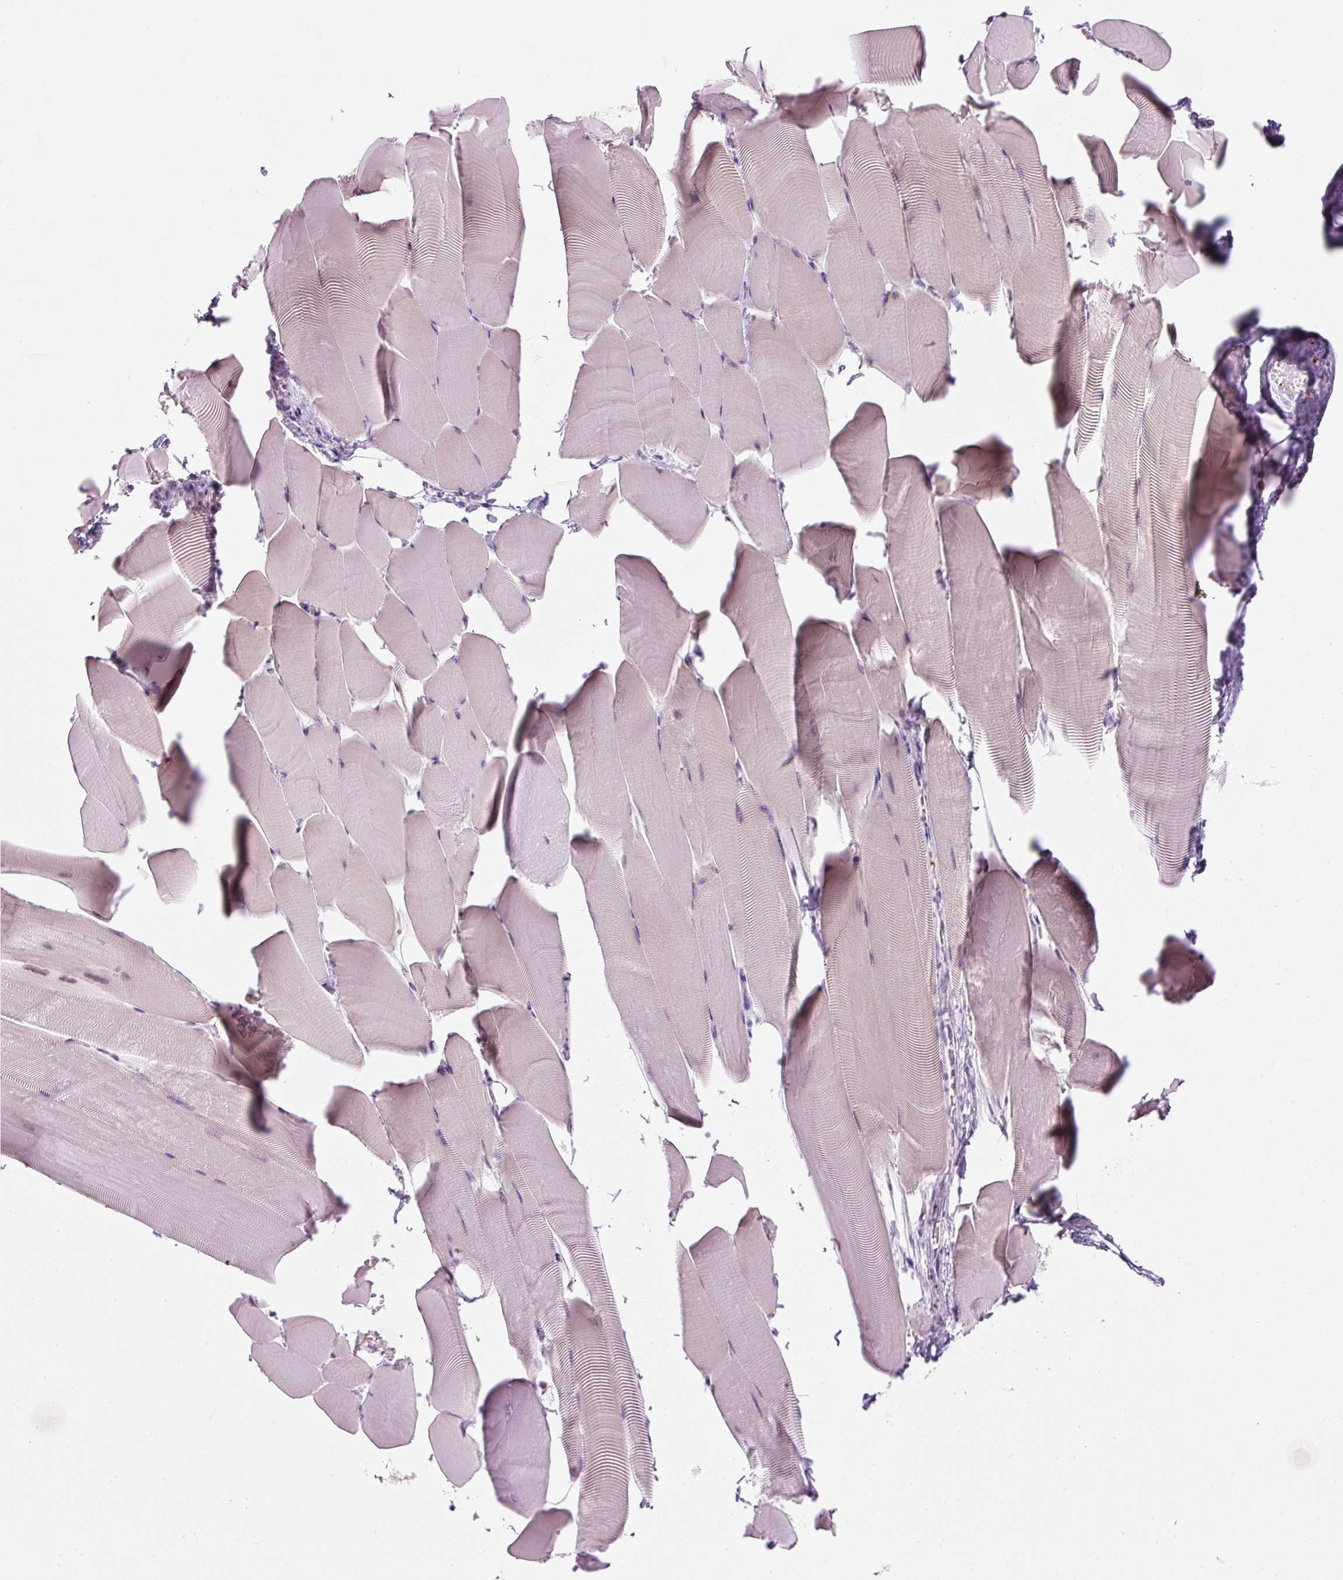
{"staining": {"intensity": "negative", "quantity": "none", "location": "none"}, "tissue": "skeletal muscle", "cell_type": "Myocytes", "image_type": "normal", "snomed": [{"axis": "morphology", "description": "Normal tissue, NOS"}, {"axis": "topography", "description": "Skeletal muscle"}], "caption": "IHC image of benign skeletal muscle: skeletal muscle stained with DAB shows no significant protein positivity in myocytes. The staining was performed using DAB (3,3'-diaminobenzidine) to visualize the protein expression in brown, while the nuclei were stained in blue with hematoxylin (Magnification: 20x).", "gene": "ENSG00000288796", "patient": {"sex": "male", "age": 25}}